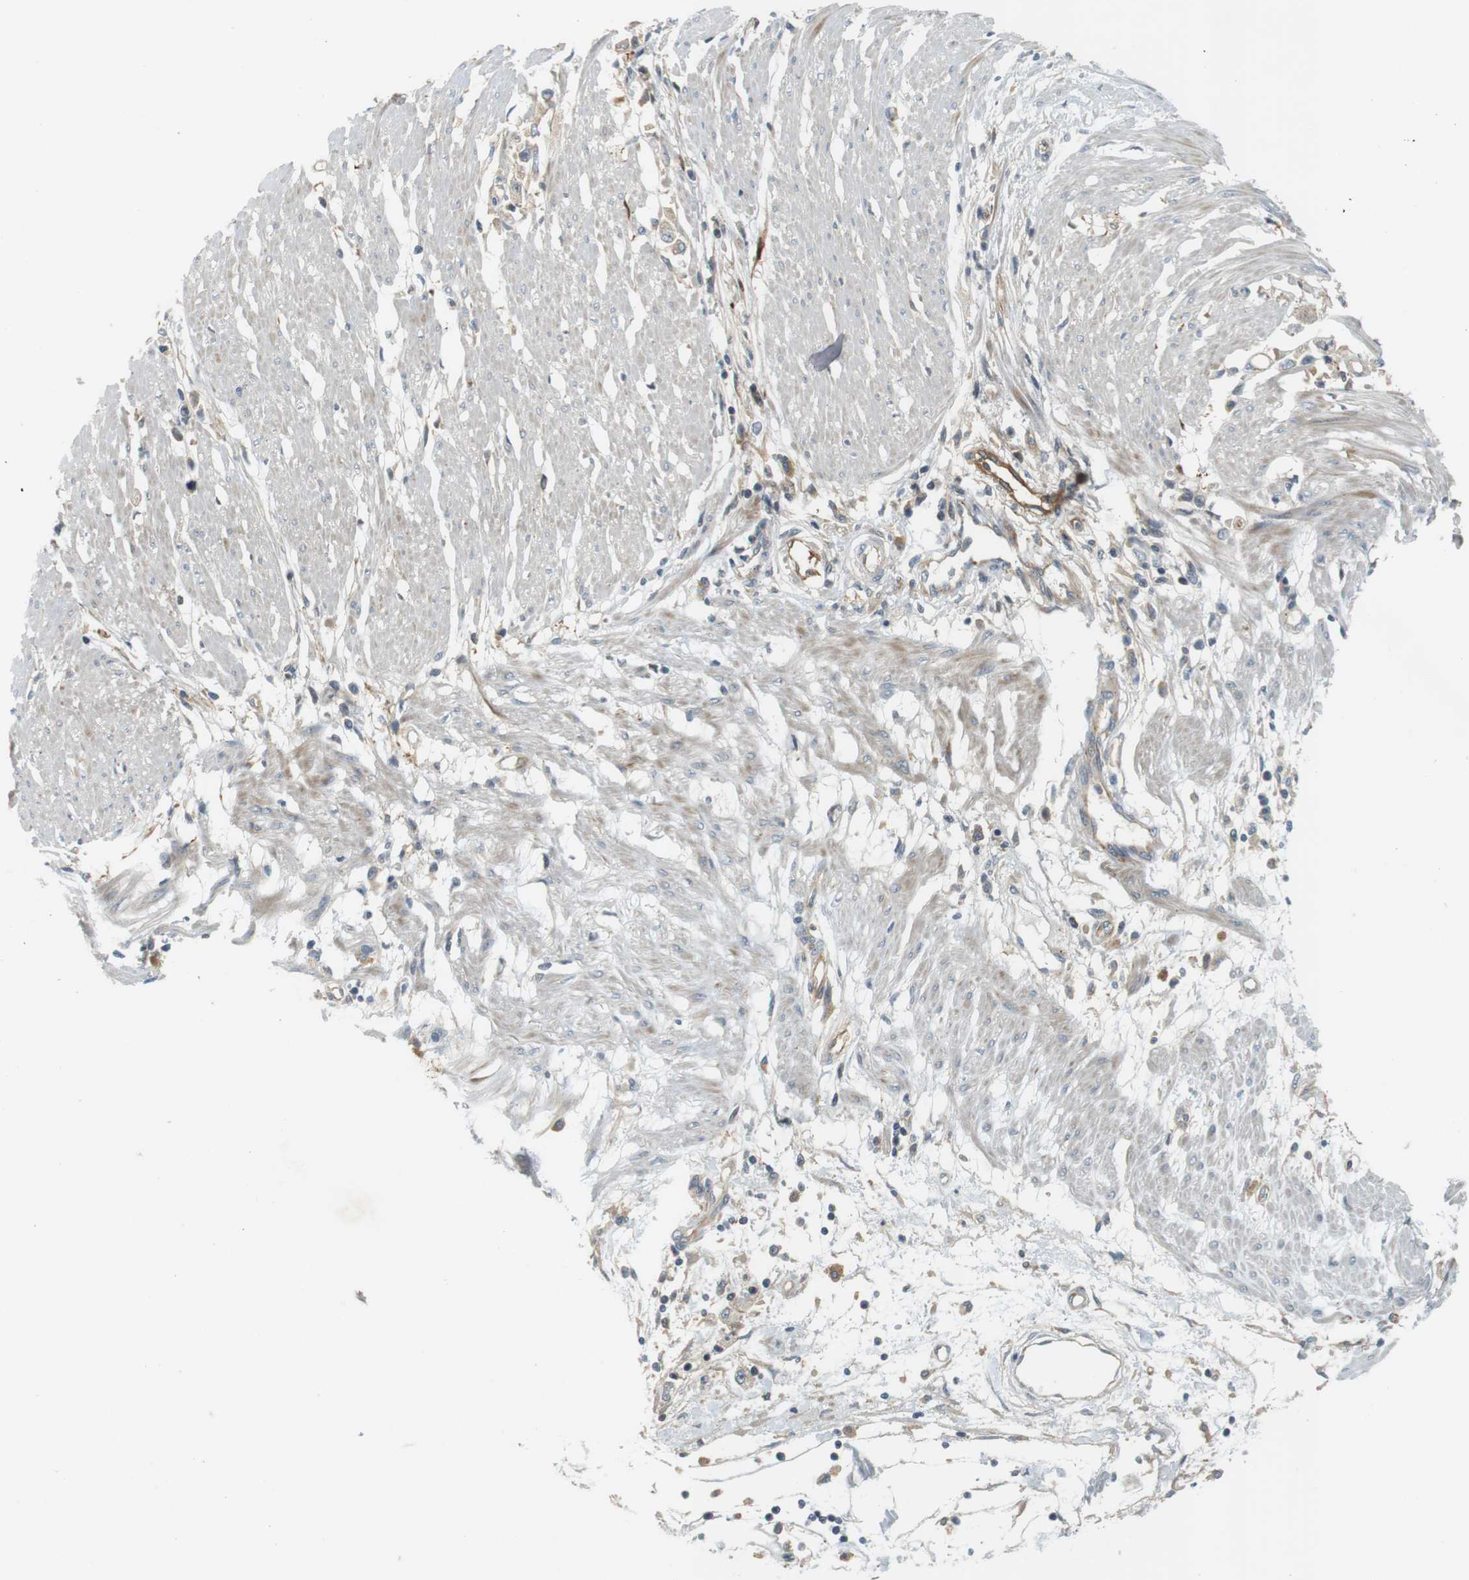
{"staining": {"intensity": "negative", "quantity": "none", "location": "none"}, "tissue": "stomach cancer", "cell_type": "Tumor cells", "image_type": "cancer", "snomed": [{"axis": "morphology", "description": "Adenocarcinoma, NOS"}, {"axis": "topography", "description": "Stomach"}], "caption": "Tumor cells are negative for brown protein staining in stomach cancer.", "gene": "SH3GLB1", "patient": {"sex": "female", "age": 59}}